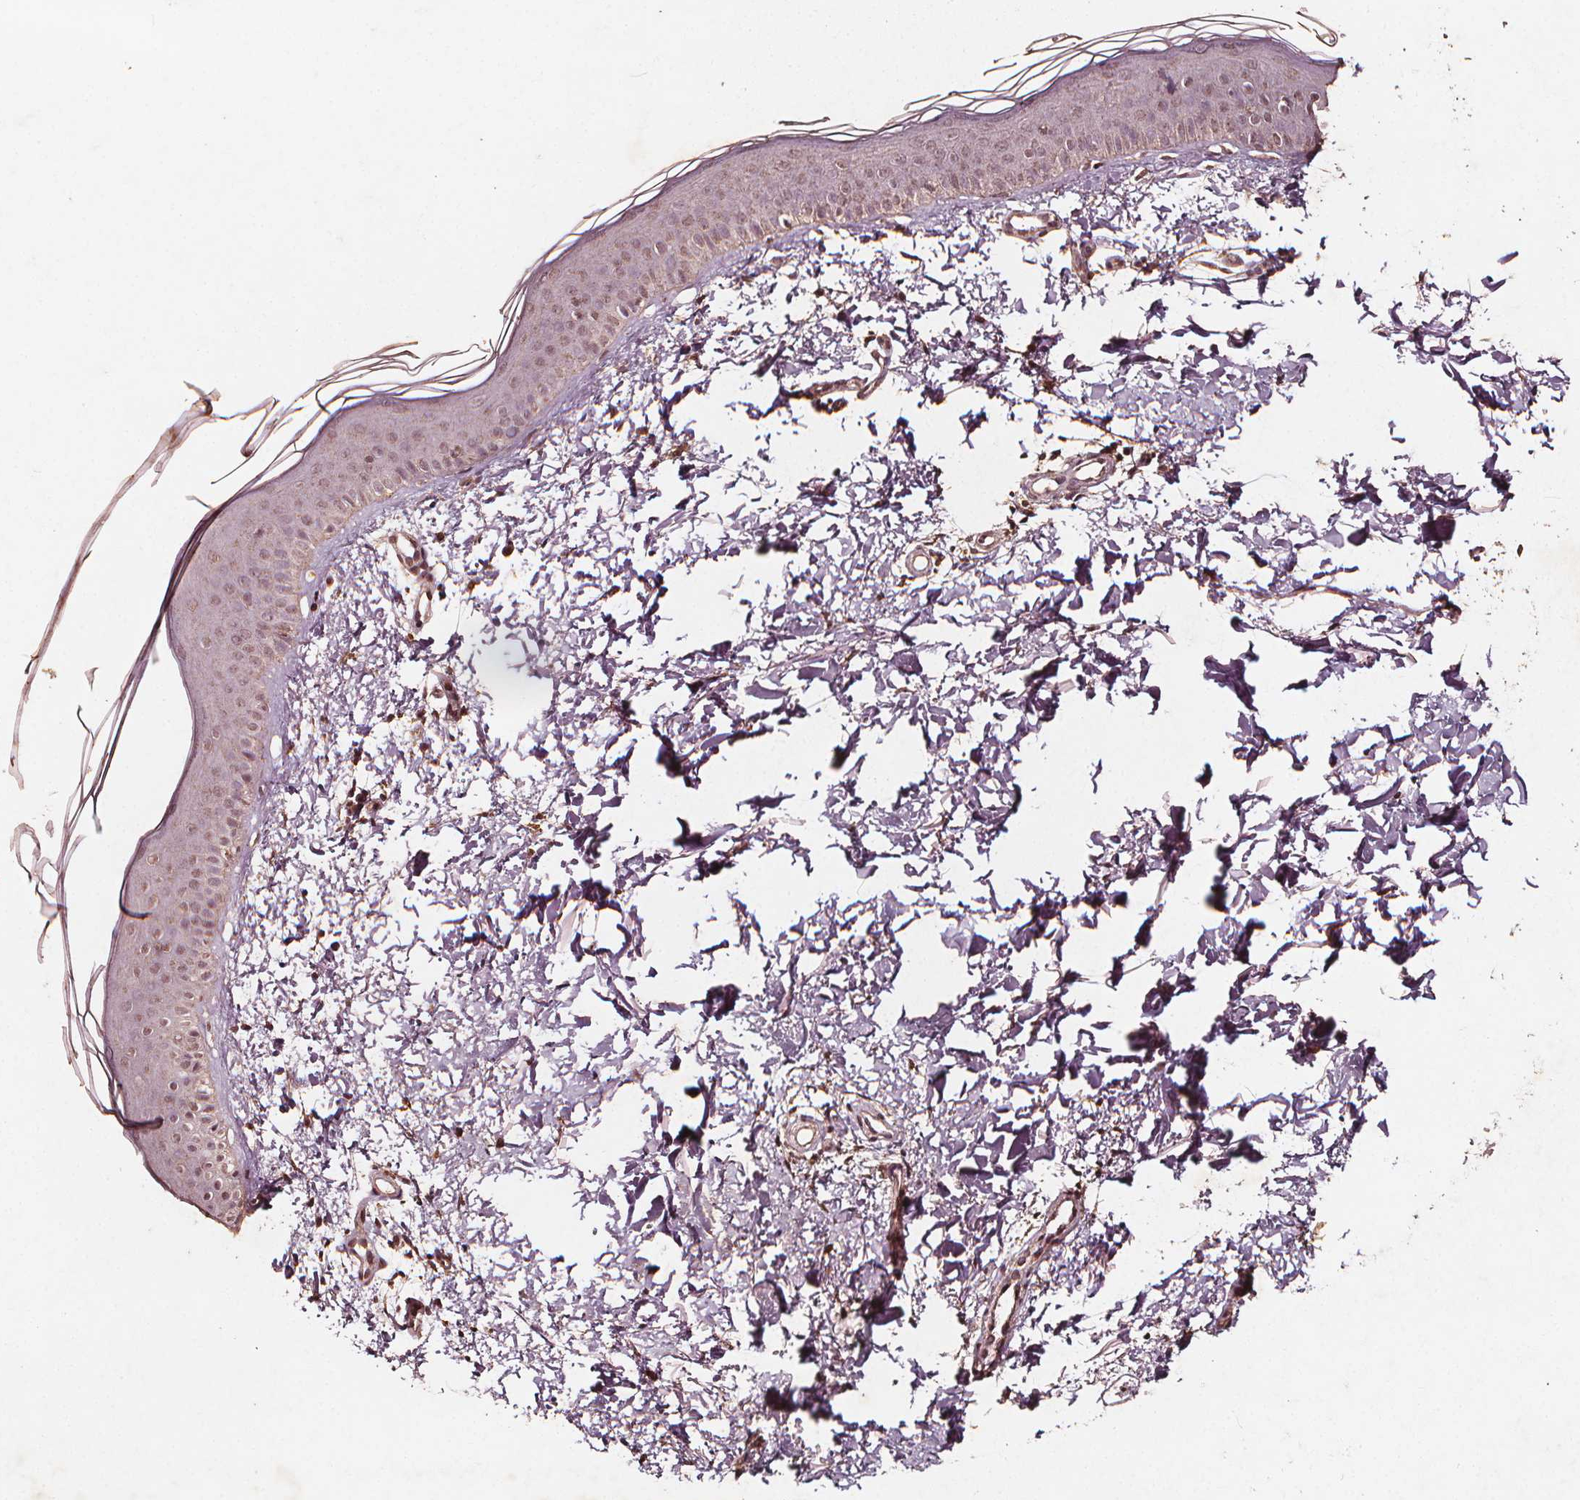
{"staining": {"intensity": "moderate", "quantity": ">75%", "location": "cytoplasmic/membranous,nuclear"}, "tissue": "skin", "cell_type": "Fibroblasts", "image_type": "normal", "snomed": [{"axis": "morphology", "description": "Normal tissue, NOS"}, {"axis": "topography", "description": "Skin"}], "caption": "This is a photomicrograph of IHC staining of benign skin, which shows moderate staining in the cytoplasmic/membranous,nuclear of fibroblasts.", "gene": "ABCA1", "patient": {"sex": "female", "age": 62}}